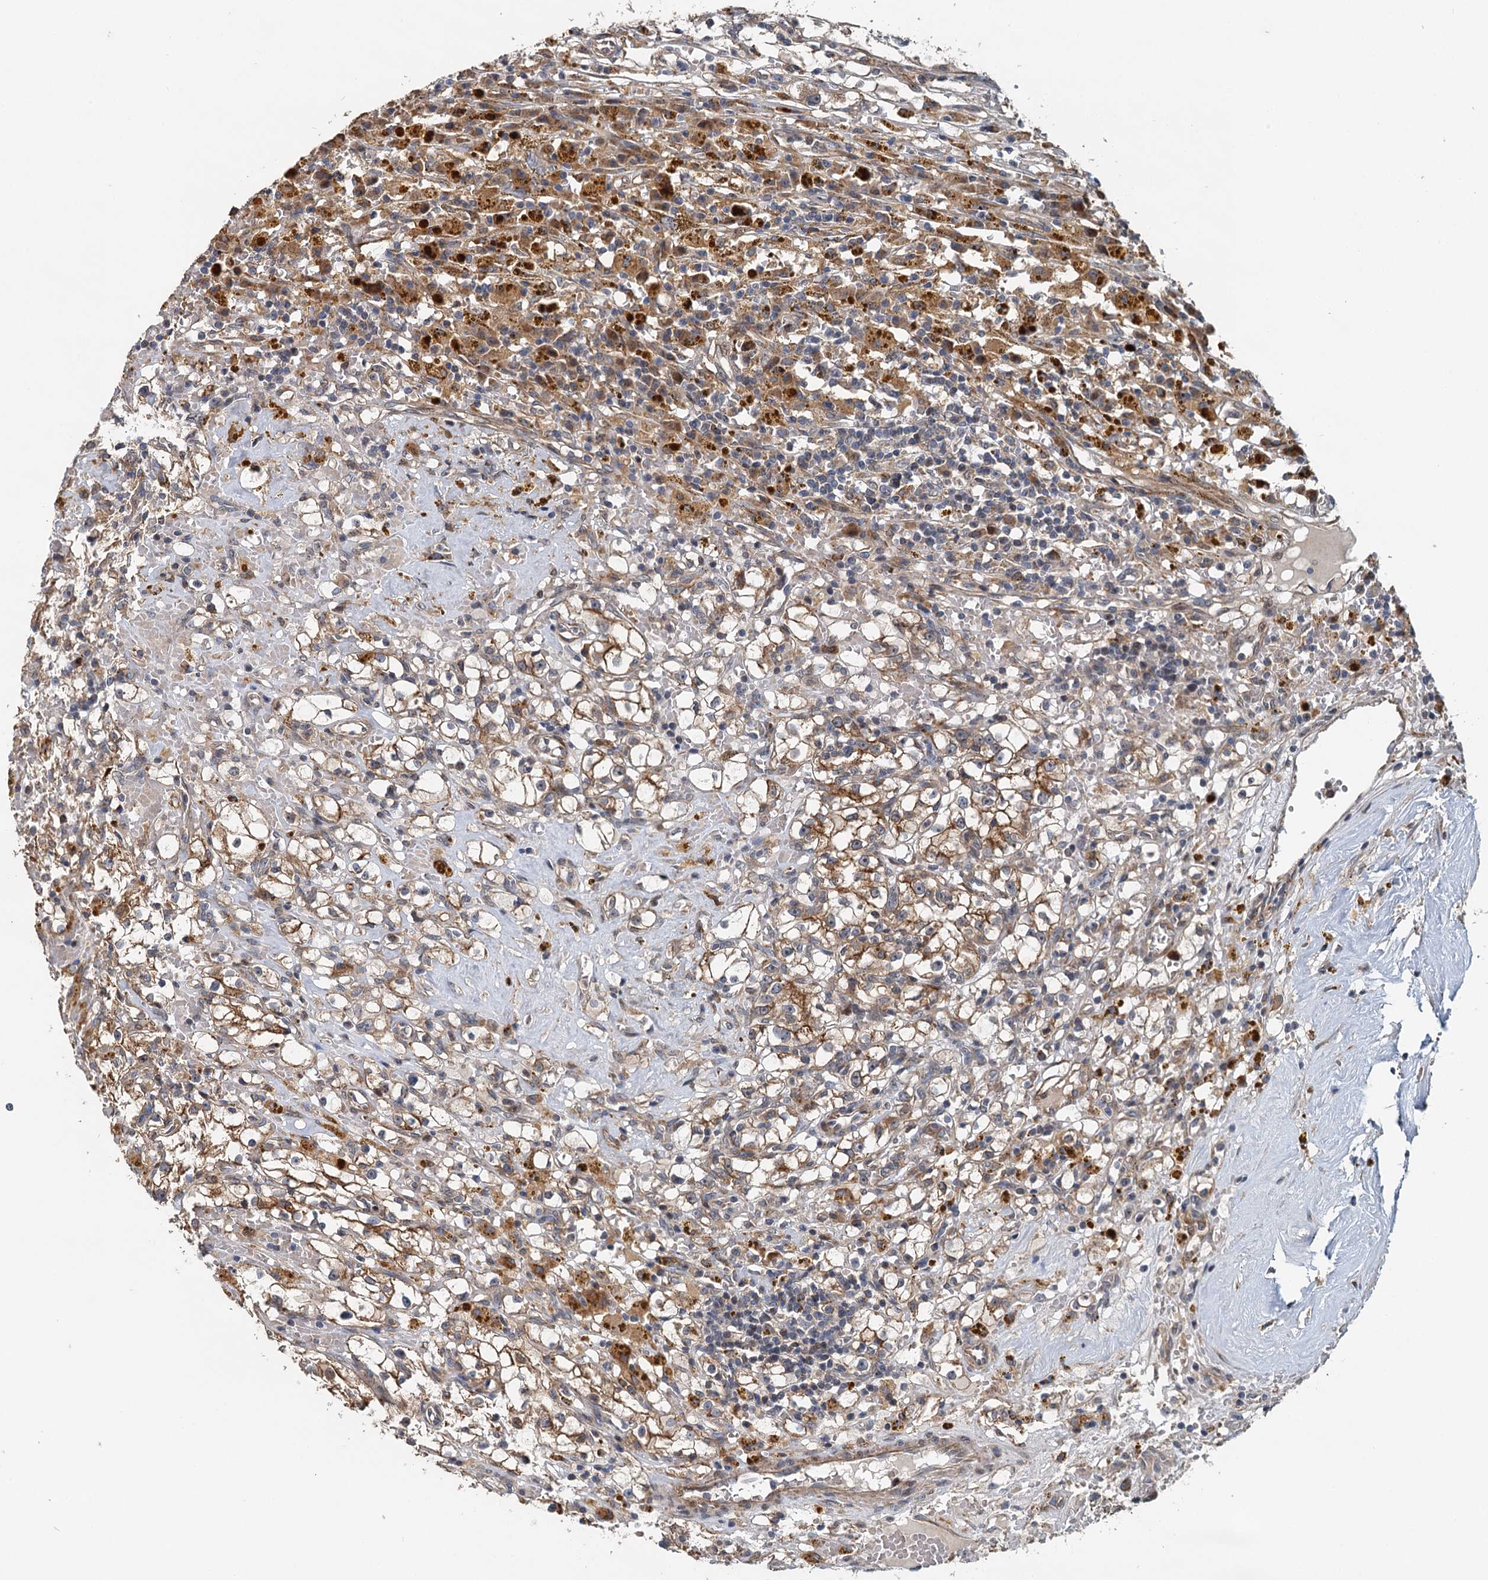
{"staining": {"intensity": "moderate", "quantity": ">75%", "location": "cytoplasmic/membranous"}, "tissue": "renal cancer", "cell_type": "Tumor cells", "image_type": "cancer", "snomed": [{"axis": "morphology", "description": "Adenocarcinoma, NOS"}, {"axis": "topography", "description": "Kidney"}], "caption": "An immunohistochemistry photomicrograph of neoplastic tissue is shown. Protein staining in brown labels moderate cytoplasmic/membranous positivity in renal cancer within tumor cells.", "gene": "LRRK2", "patient": {"sex": "male", "age": 56}}